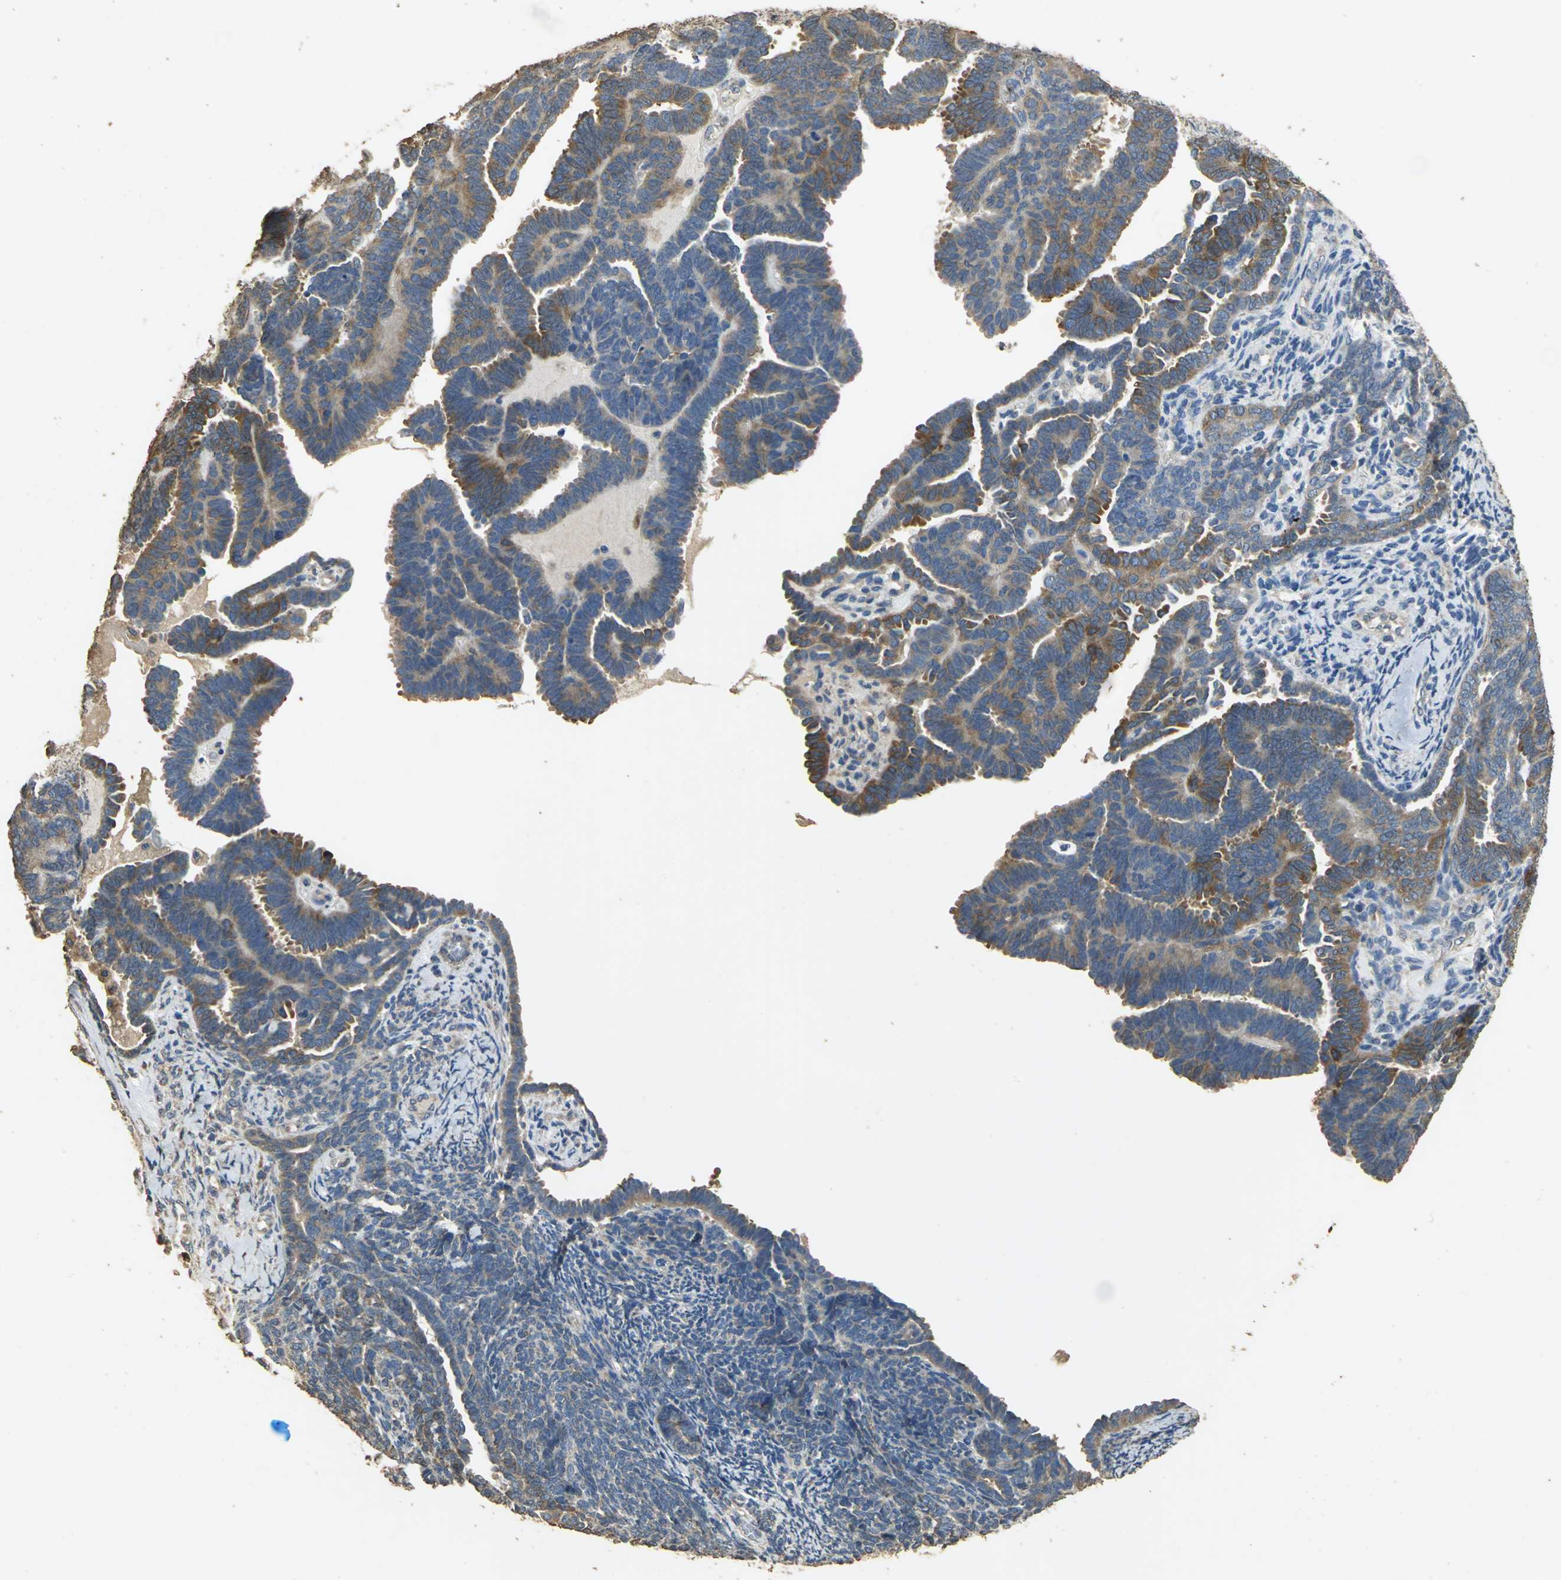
{"staining": {"intensity": "strong", "quantity": ">75%", "location": "cytoplasmic/membranous"}, "tissue": "endometrial cancer", "cell_type": "Tumor cells", "image_type": "cancer", "snomed": [{"axis": "morphology", "description": "Neoplasm, malignant, NOS"}, {"axis": "topography", "description": "Endometrium"}], "caption": "A histopathology image of endometrial cancer (neoplasm (malignant)) stained for a protein reveals strong cytoplasmic/membranous brown staining in tumor cells.", "gene": "ACSL4", "patient": {"sex": "female", "age": 74}}